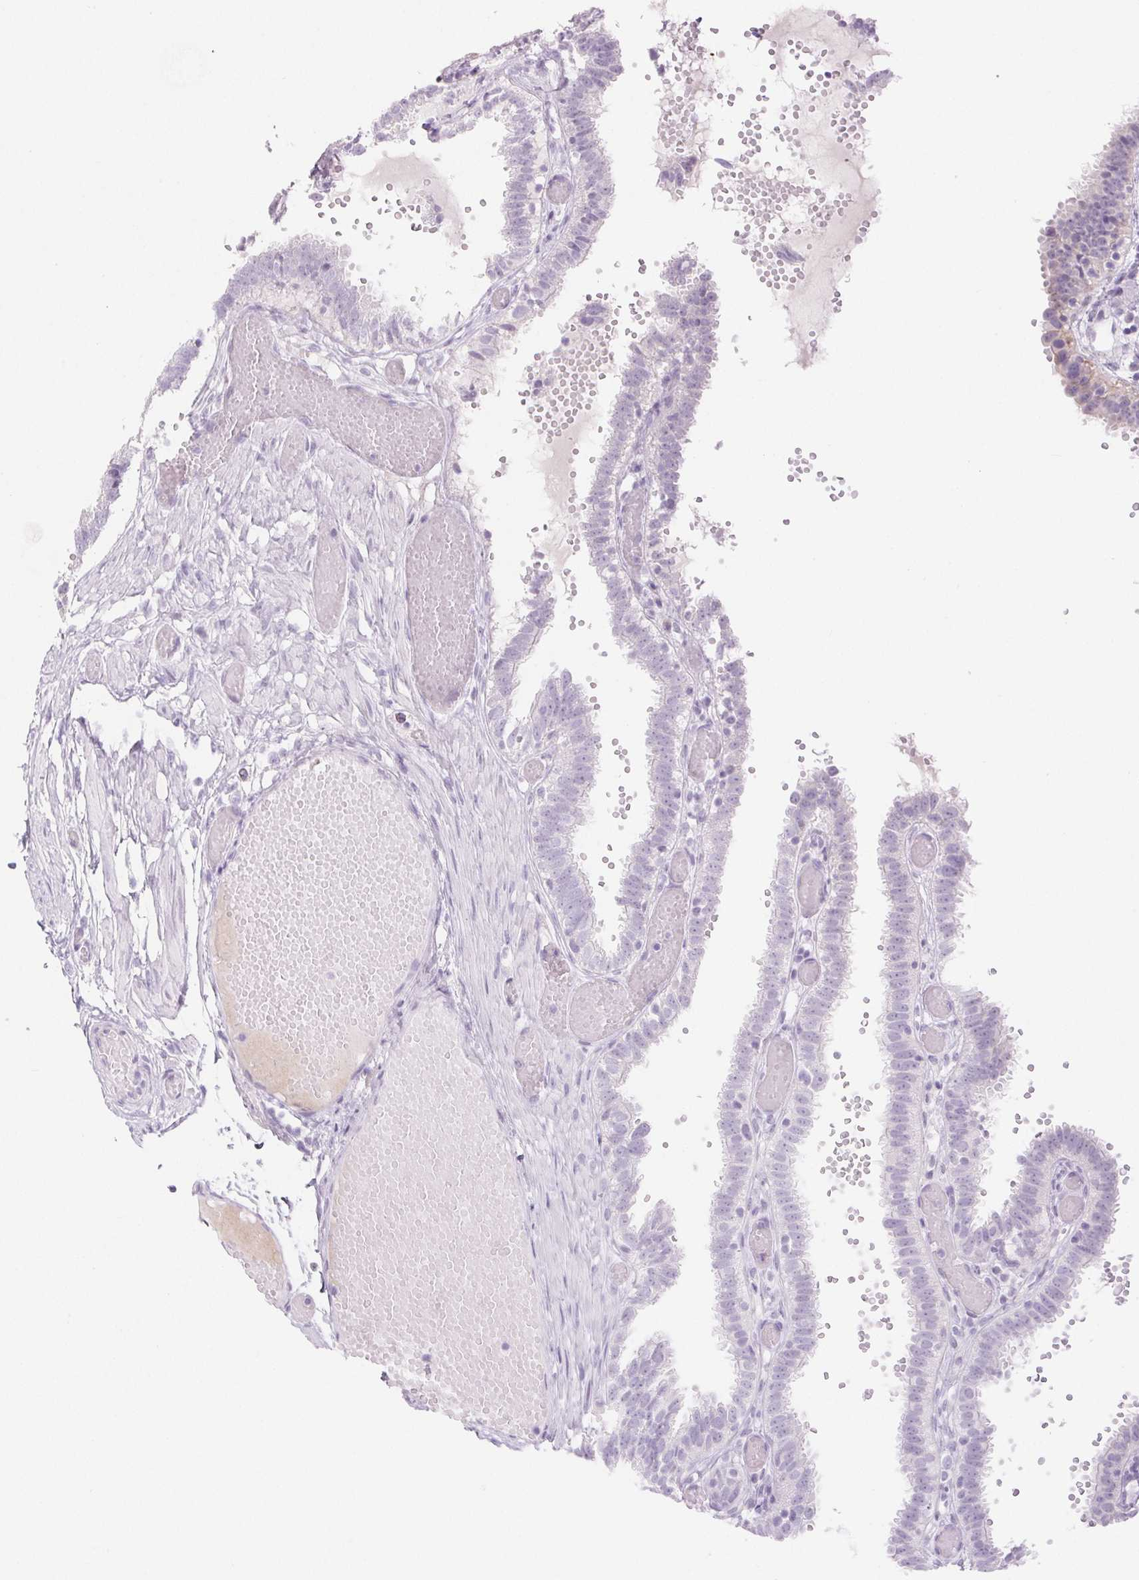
{"staining": {"intensity": "negative", "quantity": "none", "location": "none"}, "tissue": "fallopian tube", "cell_type": "Glandular cells", "image_type": "normal", "snomed": [{"axis": "morphology", "description": "Normal tissue, NOS"}, {"axis": "topography", "description": "Fallopian tube"}], "caption": "An immunohistochemistry histopathology image of normal fallopian tube is shown. There is no staining in glandular cells of fallopian tube.", "gene": "PI3", "patient": {"sex": "female", "age": 37}}